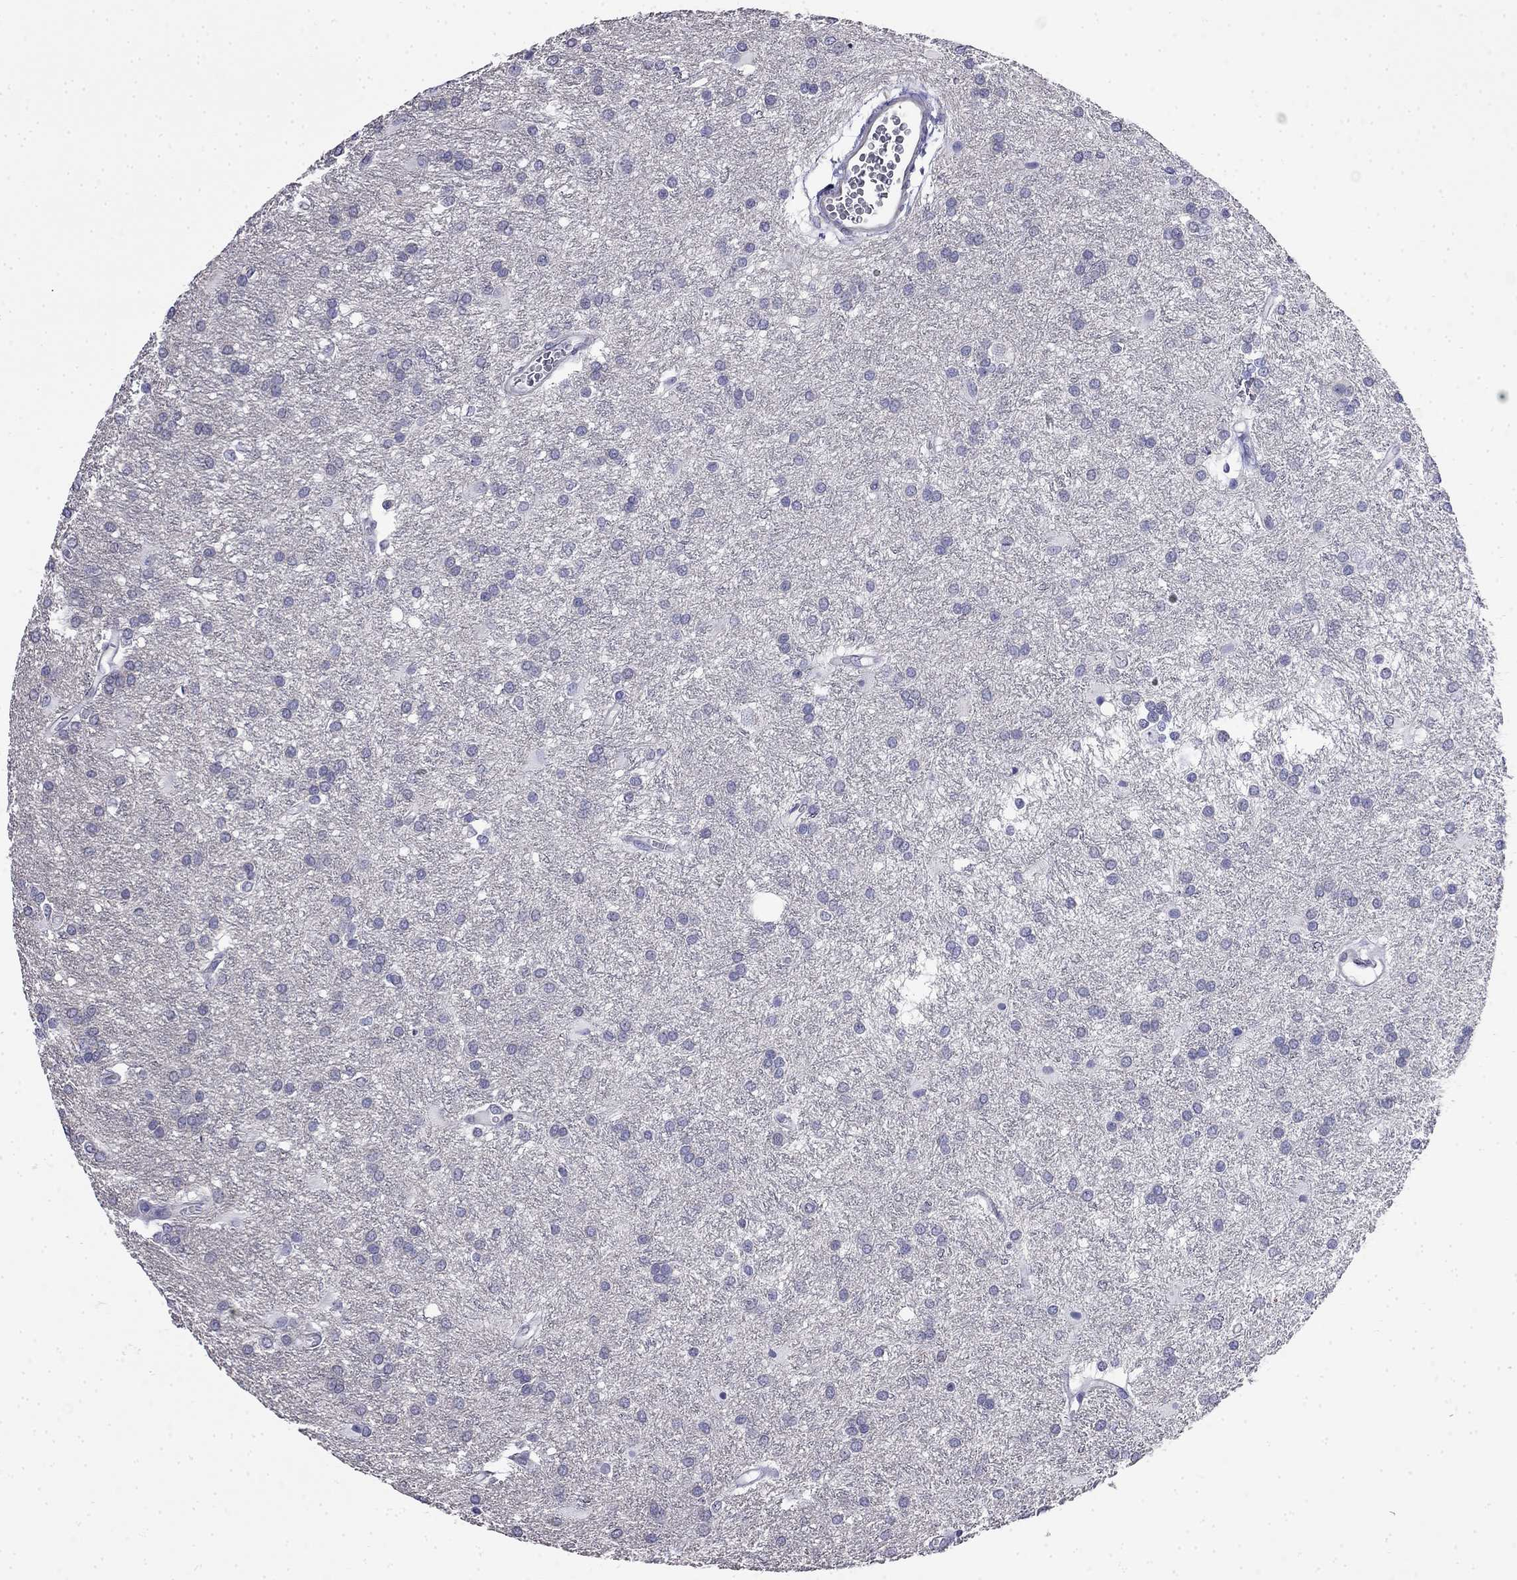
{"staining": {"intensity": "negative", "quantity": "none", "location": "none"}, "tissue": "glioma", "cell_type": "Tumor cells", "image_type": "cancer", "snomed": [{"axis": "morphology", "description": "Glioma, malignant, Low grade"}, {"axis": "topography", "description": "Brain"}], "caption": "This image is of glioma stained with immunohistochemistry to label a protein in brown with the nuclei are counter-stained blue. There is no expression in tumor cells.", "gene": "GUCA1B", "patient": {"sex": "female", "age": 32}}